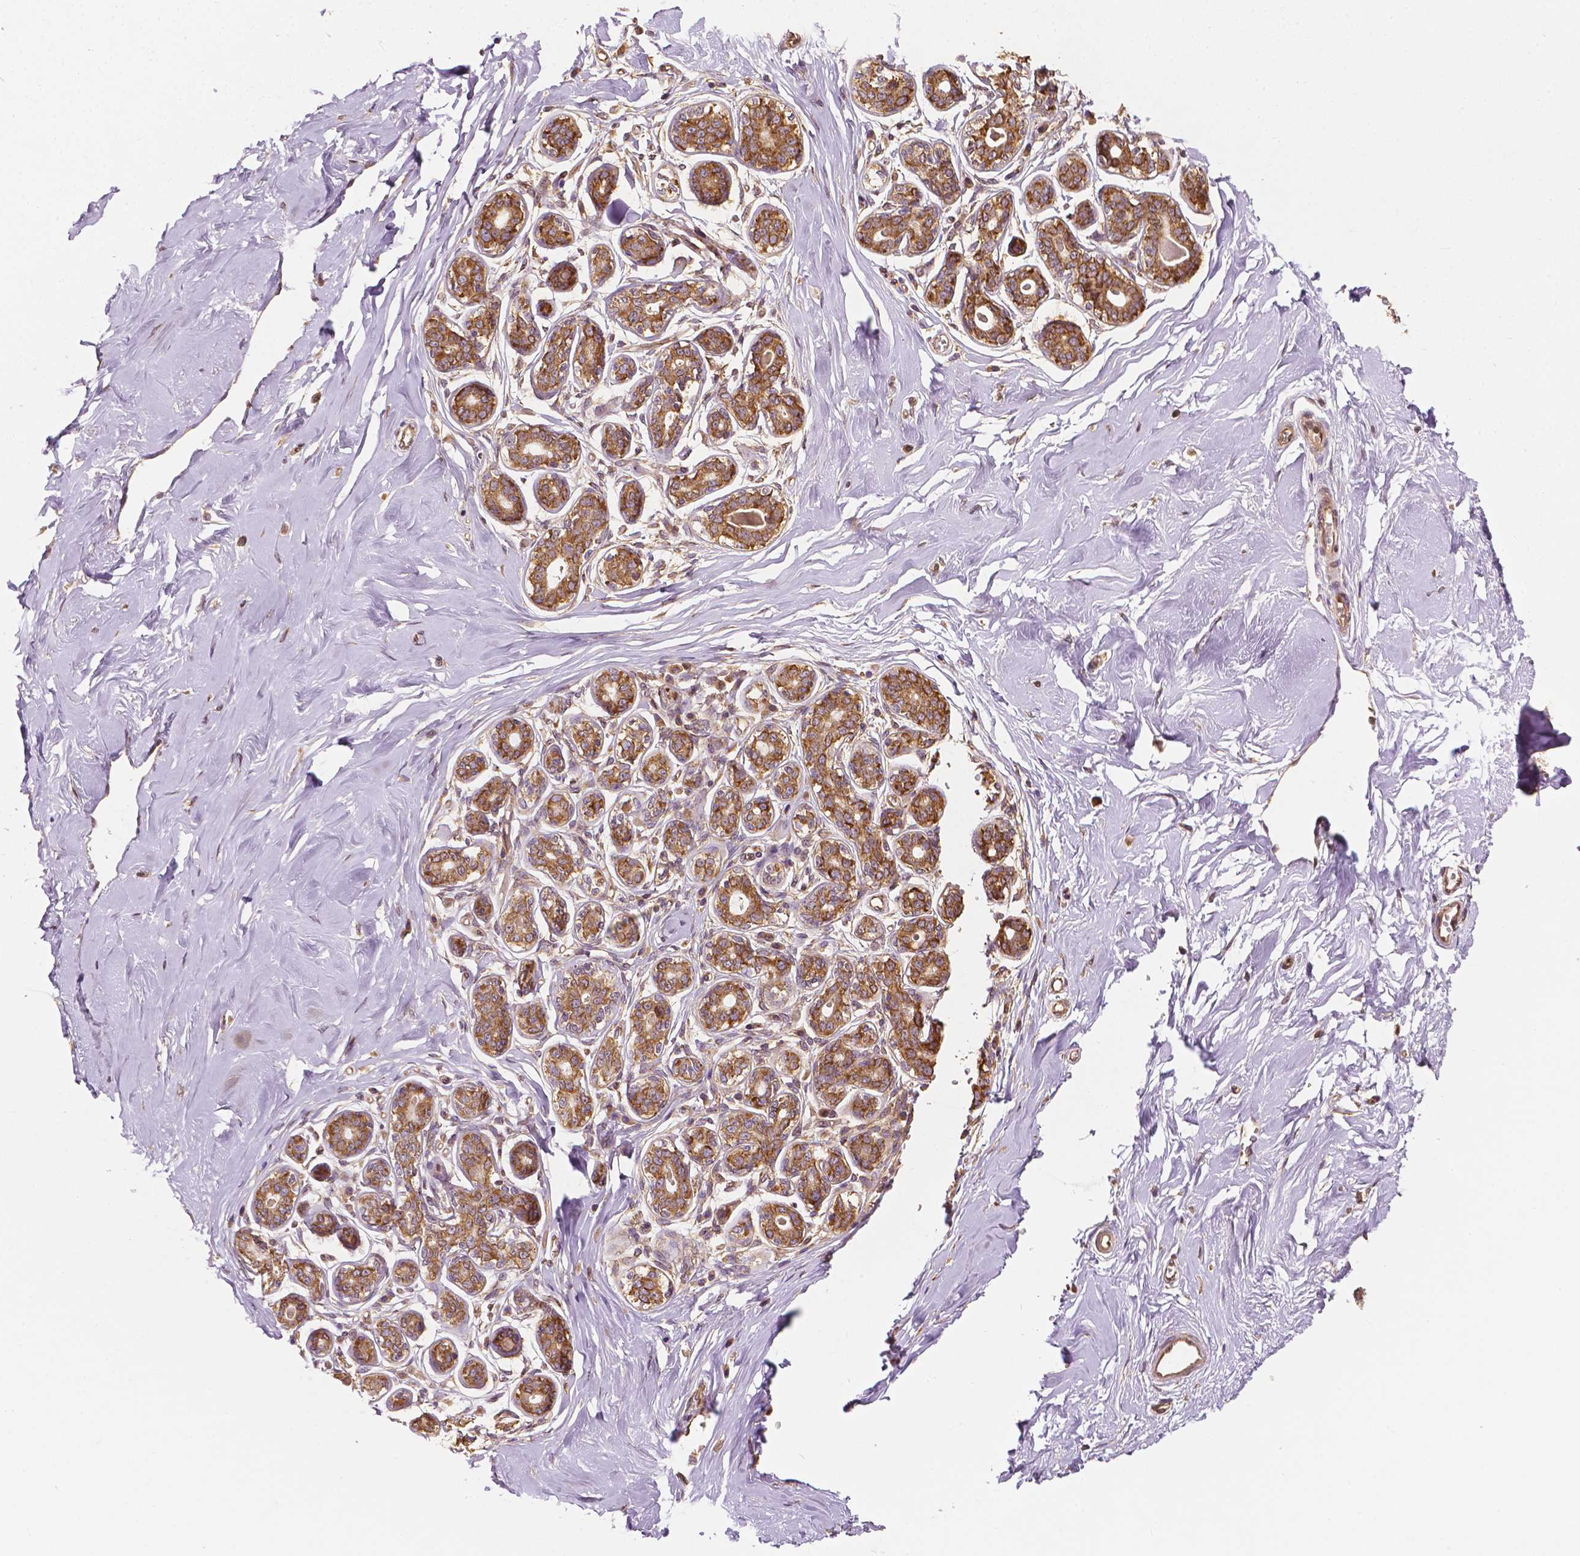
{"staining": {"intensity": "moderate", "quantity": "<25%", "location": "cytoplasmic/membranous"}, "tissue": "breast", "cell_type": "Adipocytes", "image_type": "normal", "snomed": [{"axis": "morphology", "description": "Normal tissue, NOS"}, {"axis": "topography", "description": "Skin"}, {"axis": "topography", "description": "Breast"}], "caption": "Protein expression analysis of normal breast displays moderate cytoplasmic/membranous positivity in approximately <25% of adipocytes. The protein is shown in brown color, while the nuclei are stained blue.", "gene": "G3BP1", "patient": {"sex": "female", "age": 43}}